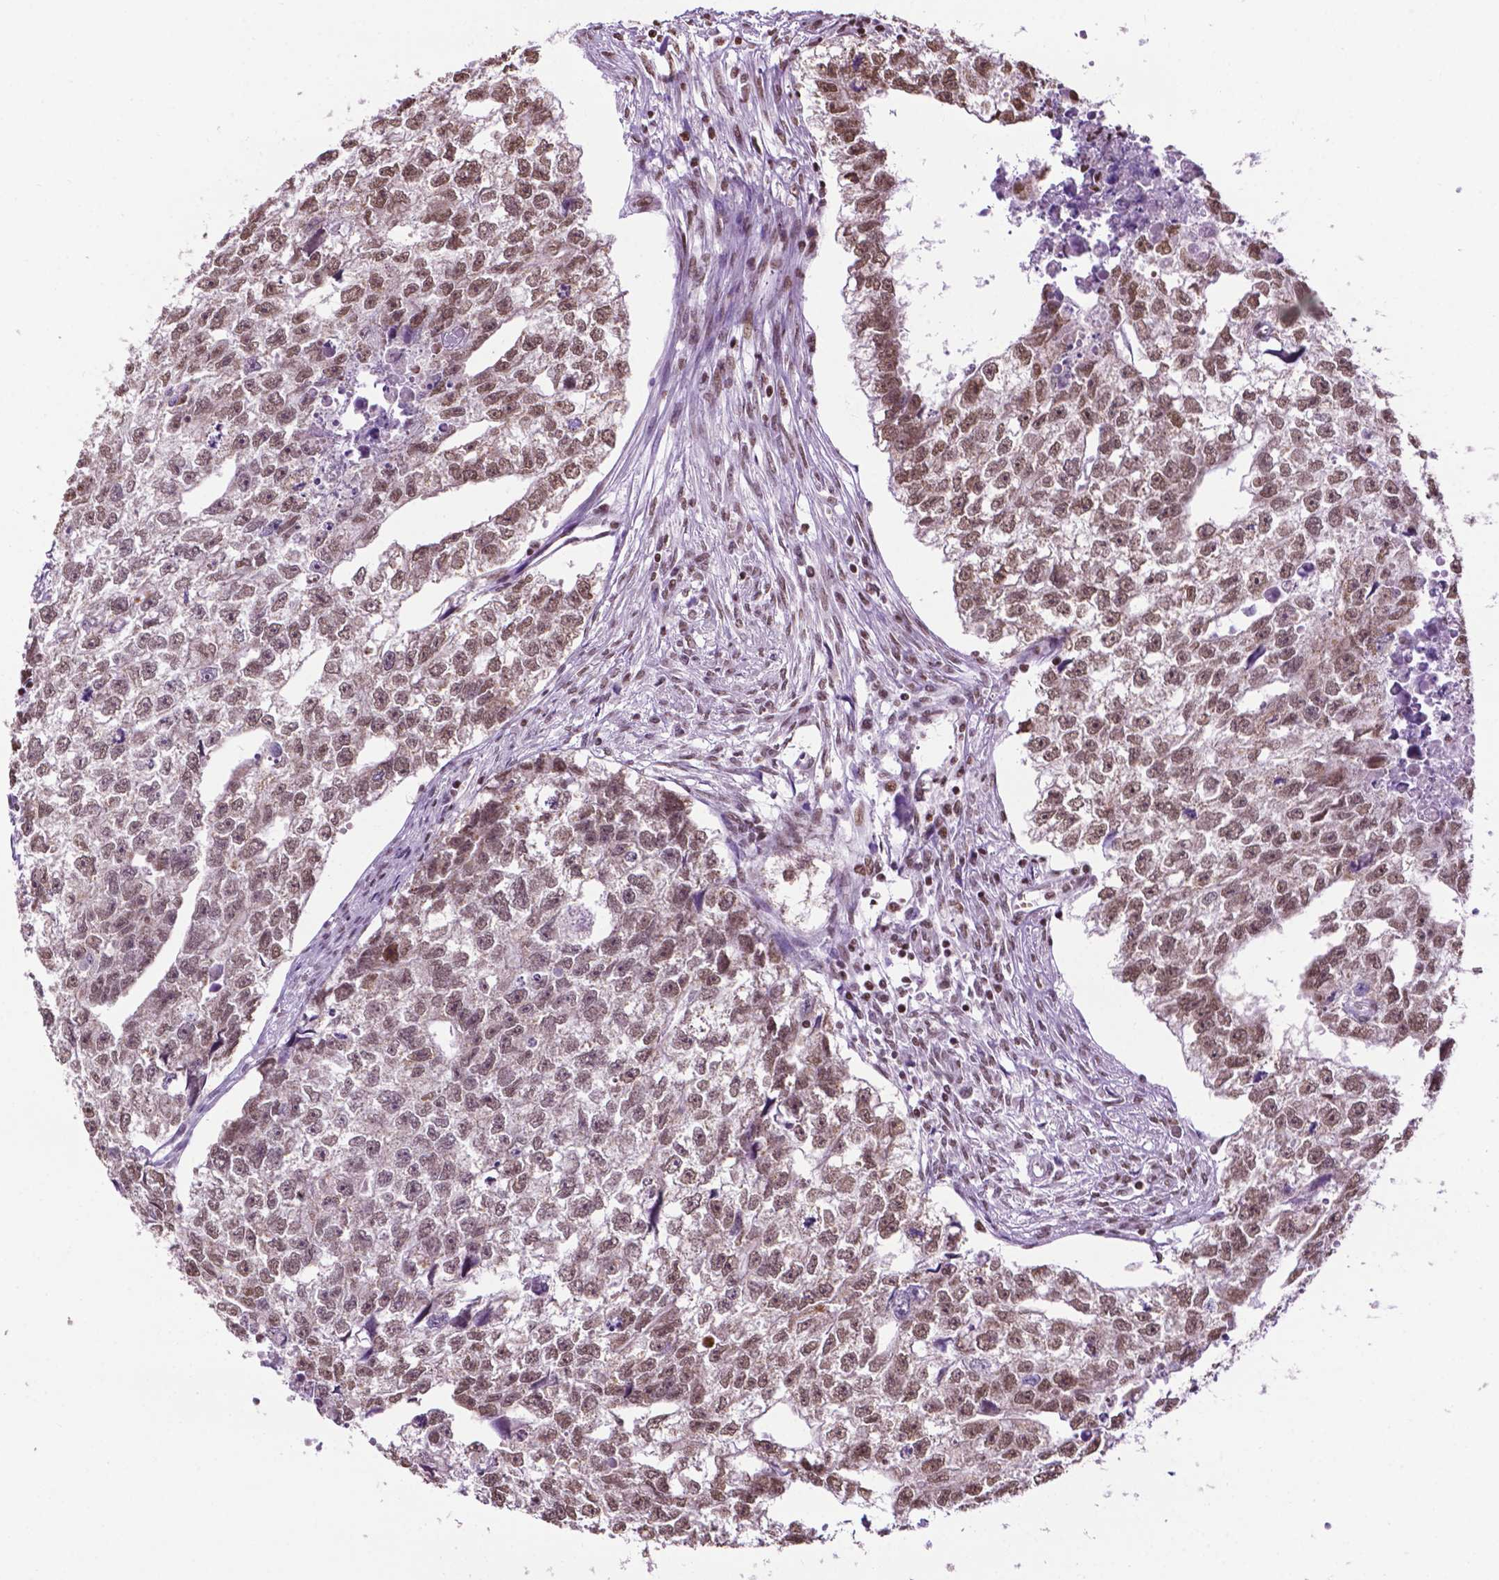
{"staining": {"intensity": "moderate", "quantity": ">75%", "location": "nuclear"}, "tissue": "testis cancer", "cell_type": "Tumor cells", "image_type": "cancer", "snomed": [{"axis": "morphology", "description": "Carcinoma, Embryonal, NOS"}, {"axis": "morphology", "description": "Teratoma, malignant, NOS"}, {"axis": "topography", "description": "Testis"}], "caption": "Immunohistochemistry (IHC) photomicrograph of neoplastic tissue: human testis embryonal carcinoma stained using immunohistochemistry displays medium levels of moderate protein expression localized specifically in the nuclear of tumor cells, appearing as a nuclear brown color.", "gene": "COL23A1", "patient": {"sex": "male", "age": 44}}